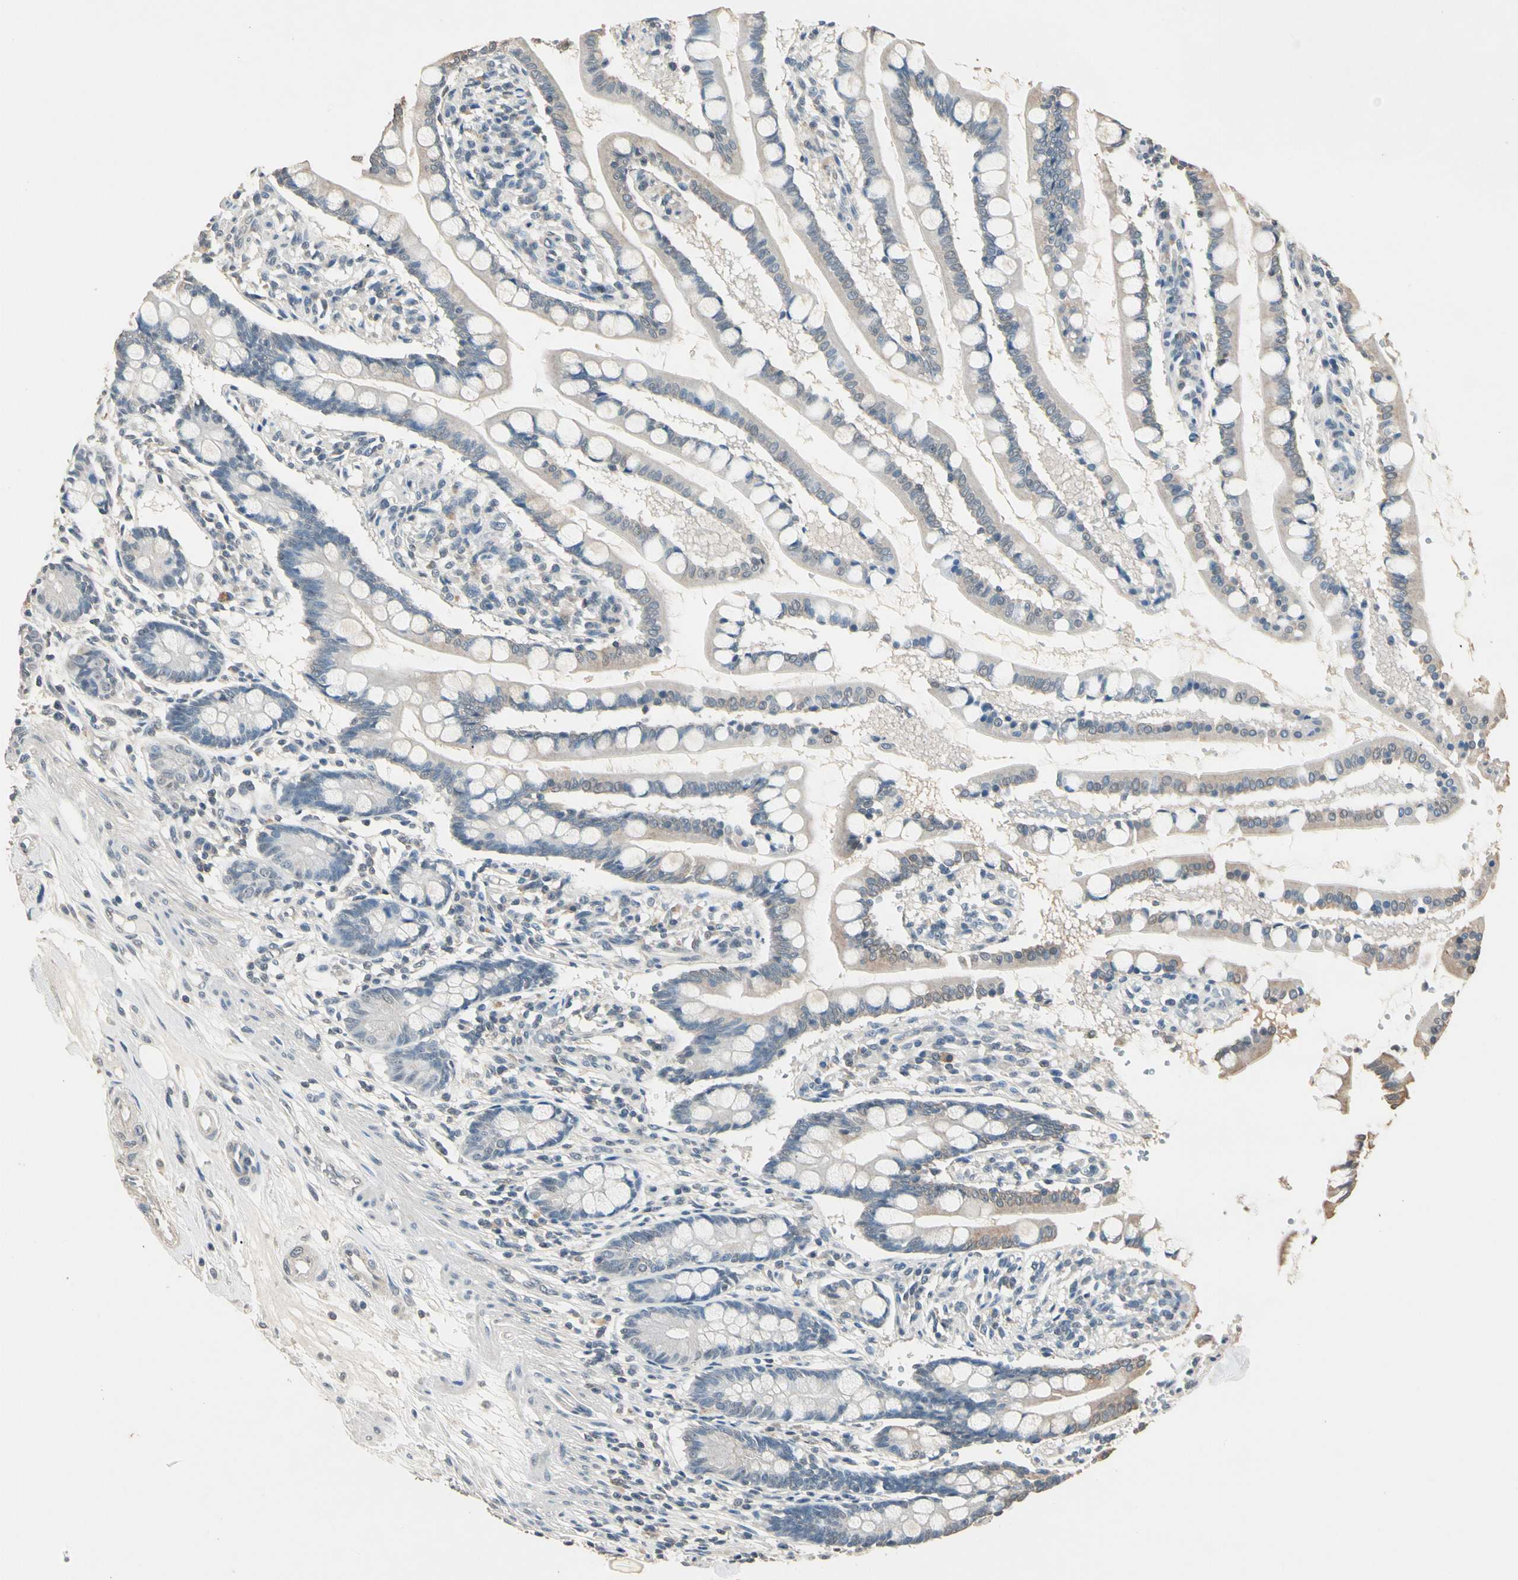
{"staining": {"intensity": "weak", "quantity": "<25%", "location": "cytoplasmic/membranous"}, "tissue": "small intestine", "cell_type": "Glandular cells", "image_type": "normal", "snomed": [{"axis": "morphology", "description": "Normal tissue, NOS"}, {"axis": "topography", "description": "Small intestine"}], "caption": "Human small intestine stained for a protein using immunohistochemistry reveals no expression in glandular cells.", "gene": "MAP3K7", "patient": {"sex": "female", "age": 51}}